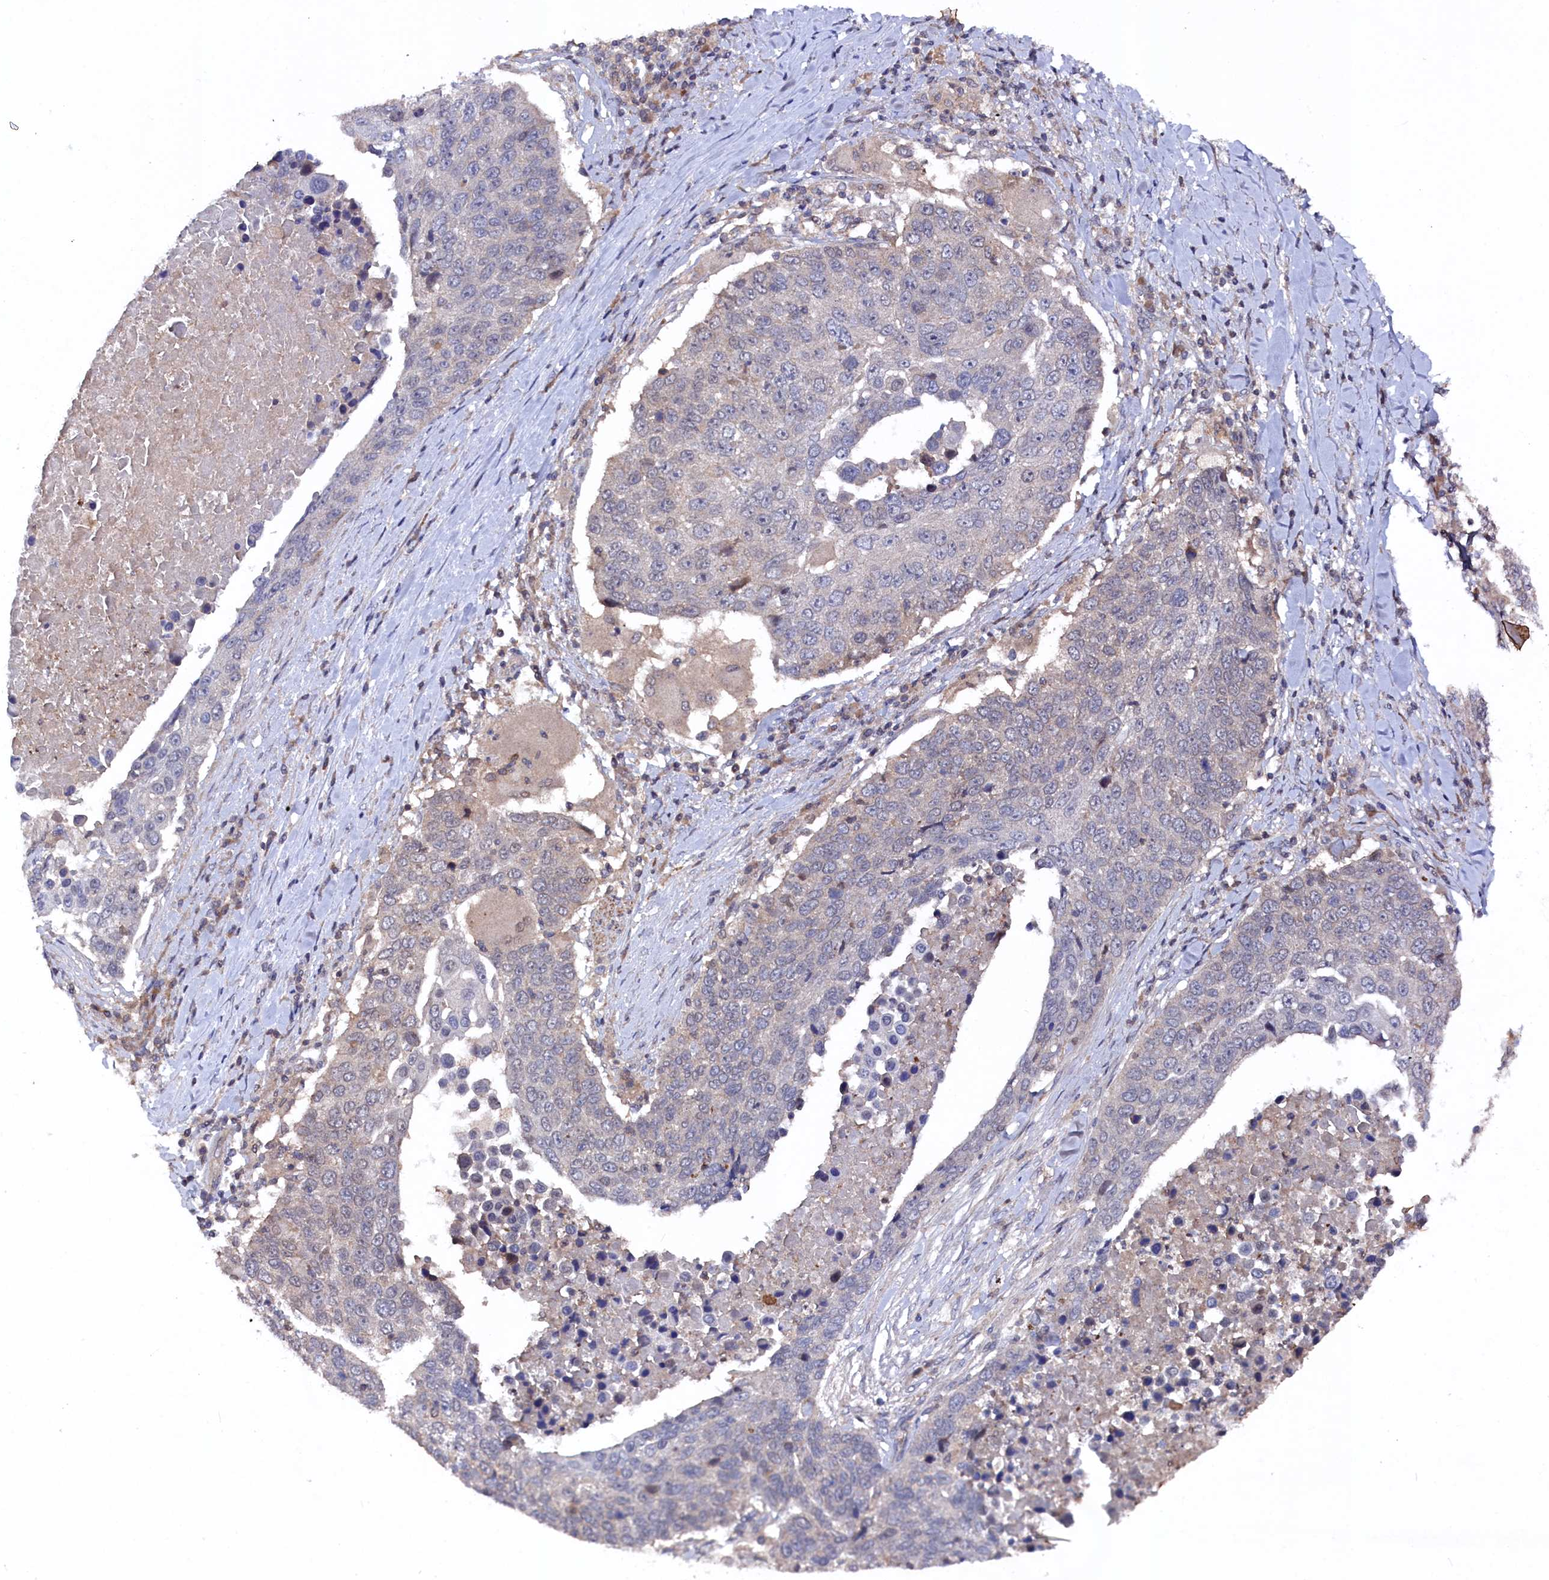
{"staining": {"intensity": "negative", "quantity": "none", "location": "none"}, "tissue": "lung cancer", "cell_type": "Tumor cells", "image_type": "cancer", "snomed": [{"axis": "morphology", "description": "Squamous cell carcinoma, NOS"}, {"axis": "topography", "description": "Lung"}], "caption": "Immunohistochemical staining of human squamous cell carcinoma (lung) demonstrates no significant staining in tumor cells.", "gene": "TMC5", "patient": {"sex": "male", "age": 66}}